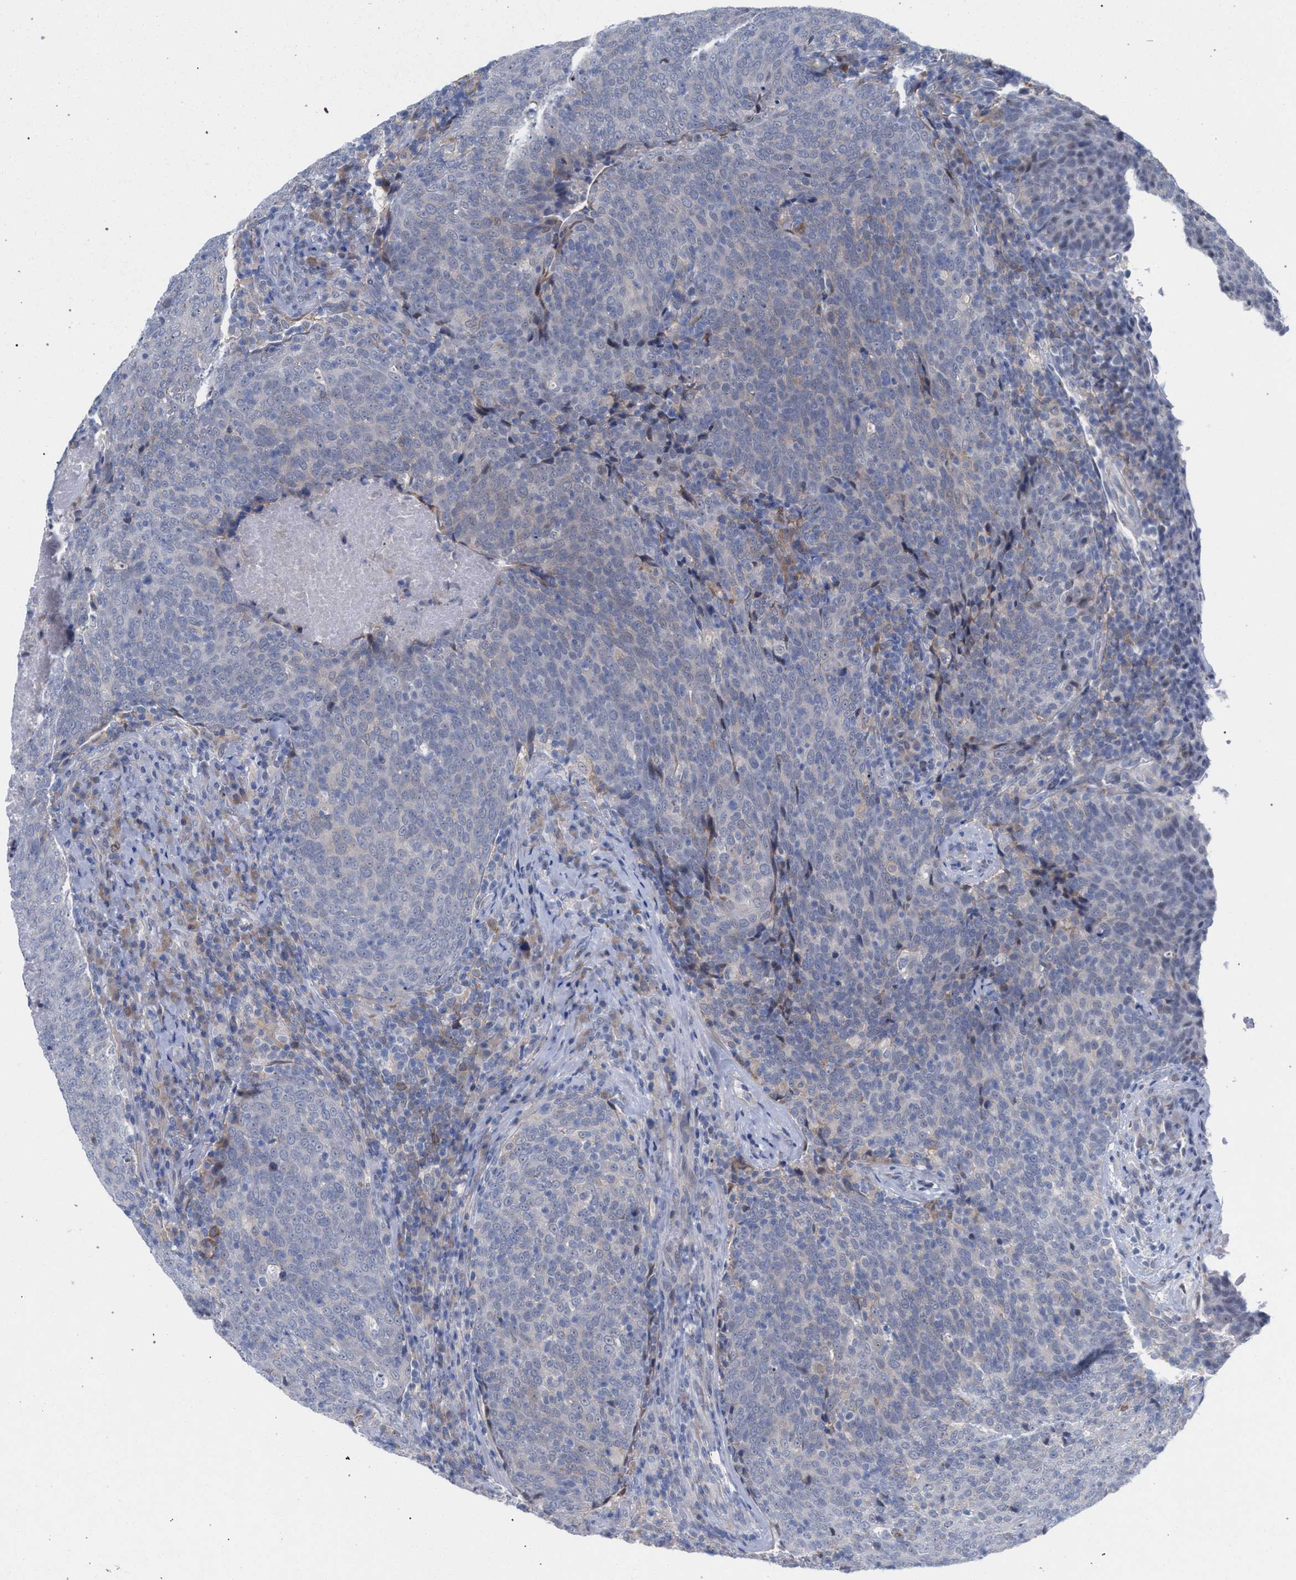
{"staining": {"intensity": "weak", "quantity": "<25%", "location": "cytoplasmic/membranous"}, "tissue": "head and neck cancer", "cell_type": "Tumor cells", "image_type": "cancer", "snomed": [{"axis": "morphology", "description": "Squamous cell carcinoma, NOS"}, {"axis": "morphology", "description": "Squamous cell carcinoma, metastatic, NOS"}, {"axis": "topography", "description": "Lymph node"}, {"axis": "topography", "description": "Head-Neck"}], "caption": "DAB immunohistochemical staining of human head and neck cancer displays no significant expression in tumor cells.", "gene": "FHOD3", "patient": {"sex": "male", "age": 62}}